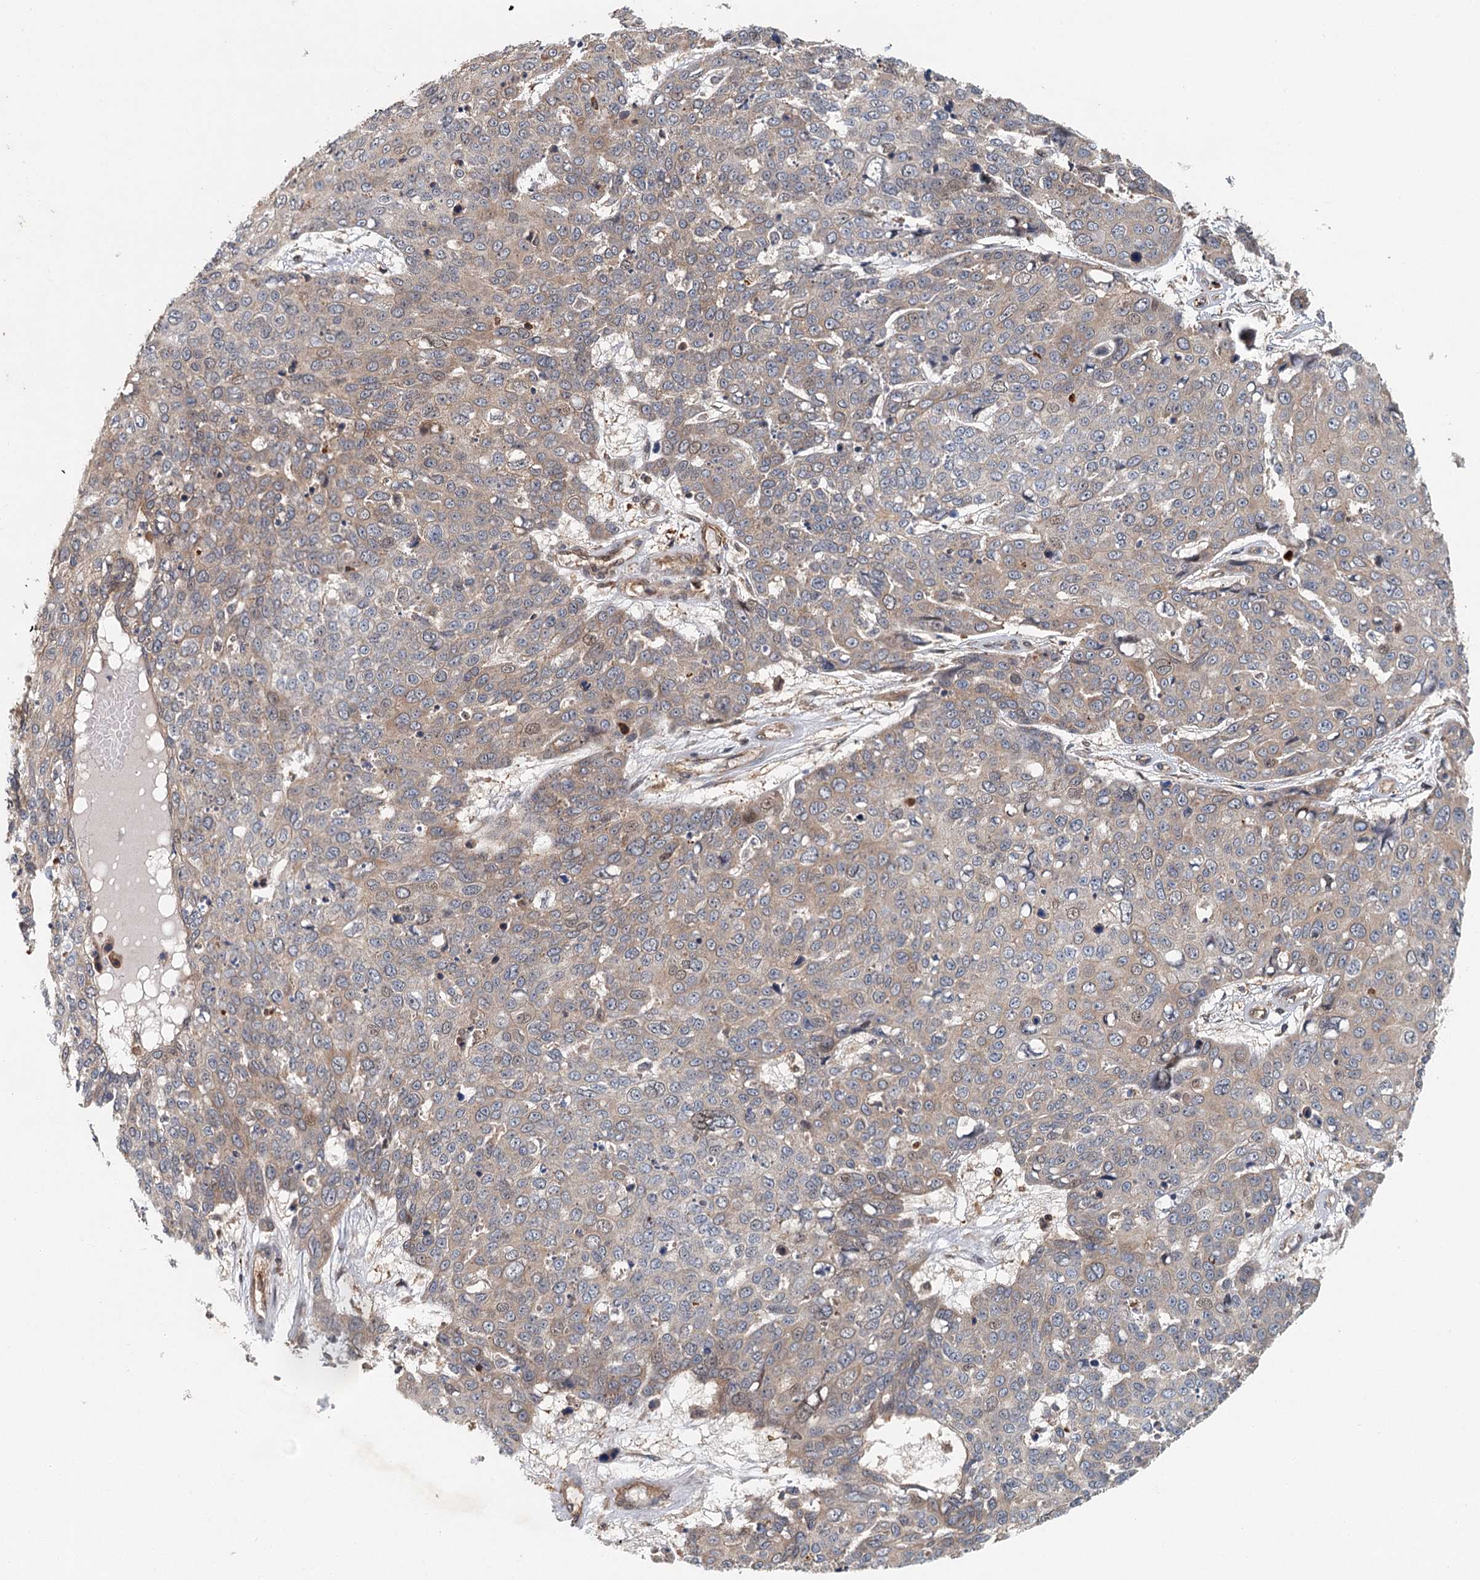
{"staining": {"intensity": "moderate", "quantity": "<25%", "location": "cytoplasmic/membranous"}, "tissue": "skin cancer", "cell_type": "Tumor cells", "image_type": "cancer", "snomed": [{"axis": "morphology", "description": "Squamous cell carcinoma, NOS"}, {"axis": "topography", "description": "Skin"}], "caption": "Immunohistochemical staining of skin squamous cell carcinoma demonstrates moderate cytoplasmic/membranous protein staining in about <25% of tumor cells.", "gene": "ZNF527", "patient": {"sex": "male", "age": 71}}